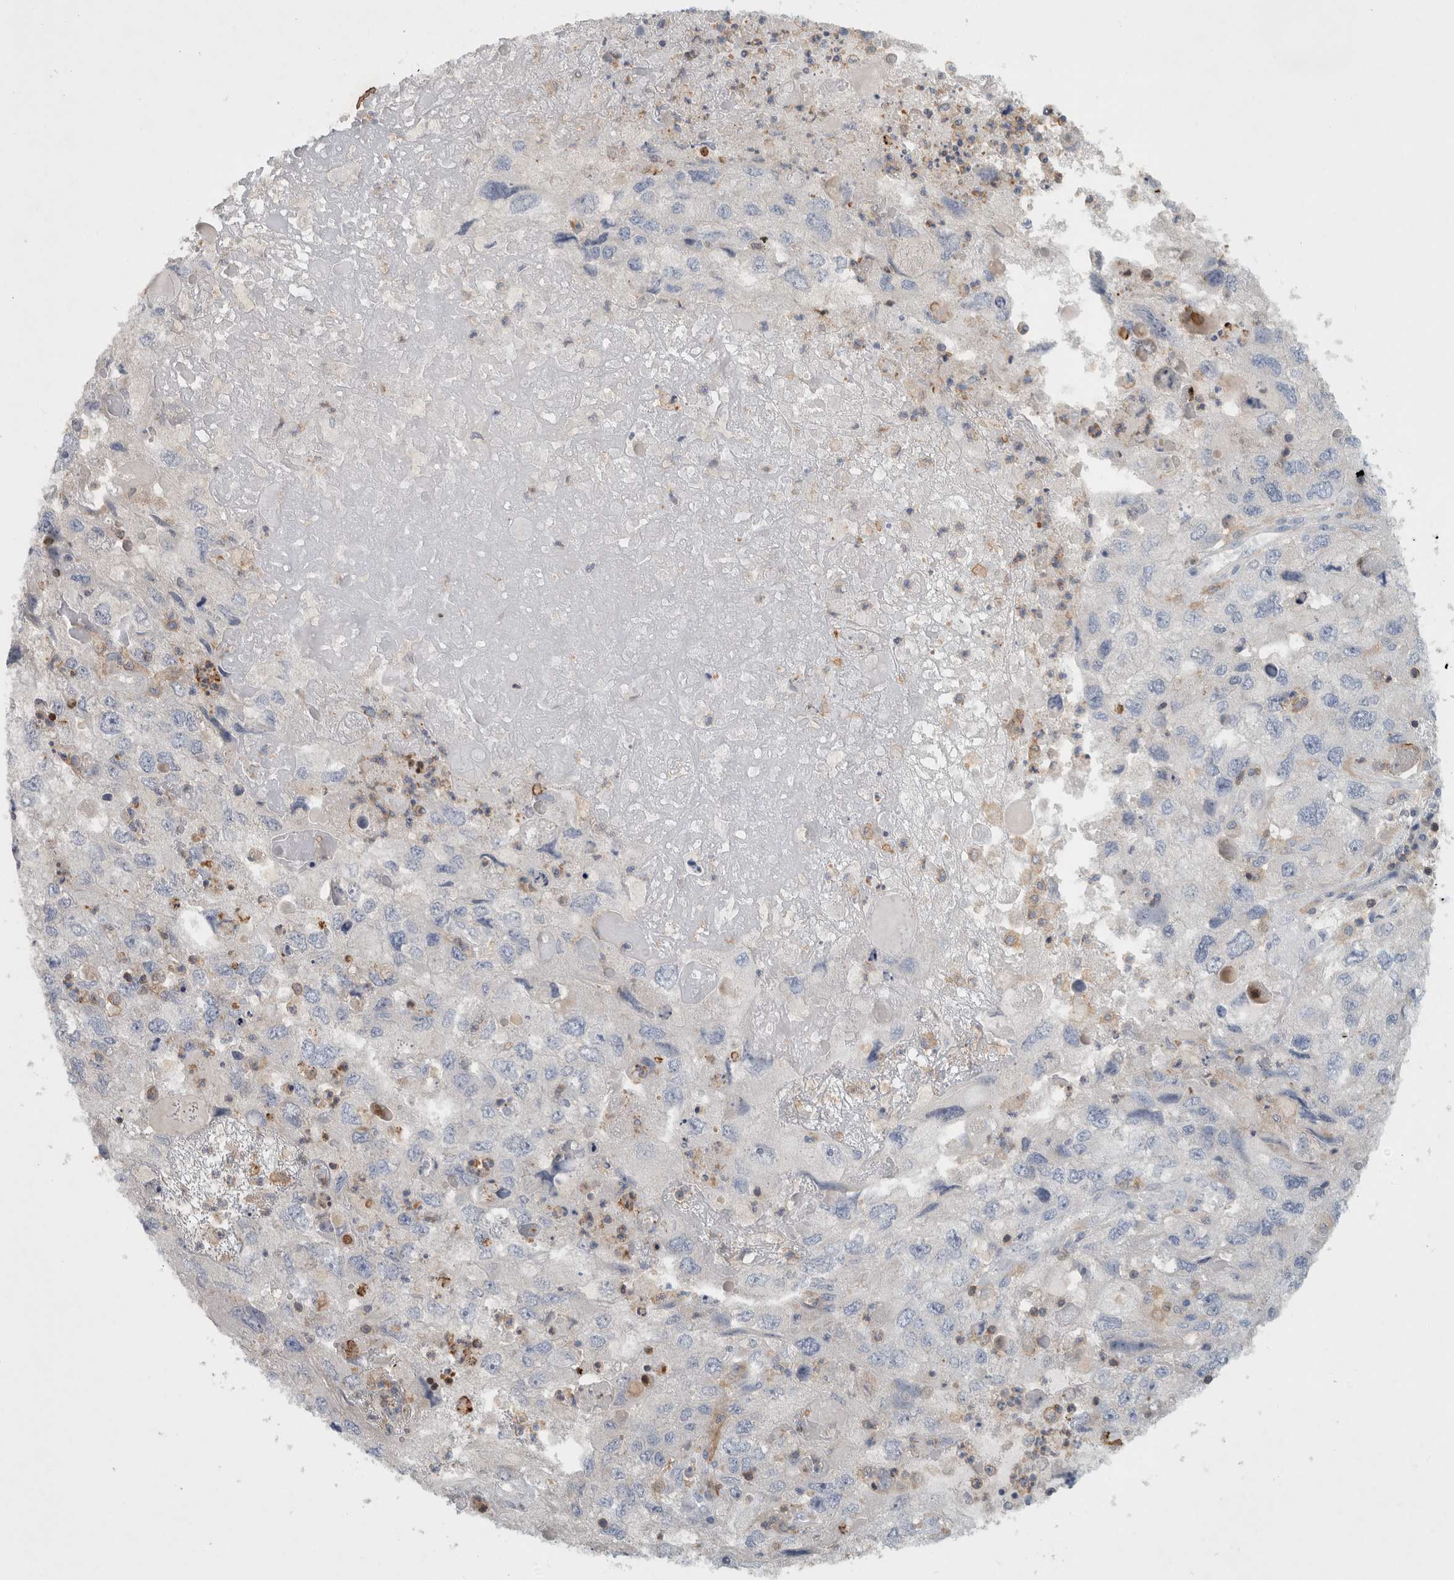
{"staining": {"intensity": "negative", "quantity": "none", "location": "none"}, "tissue": "endometrial cancer", "cell_type": "Tumor cells", "image_type": "cancer", "snomed": [{"axis": "morphology", "description": "Adenocarcinoma, NOS"}, {"axis": "topography", "description": "Endometrium"}], "caption": "High magnification brightfield microscopy of endometrial adenocarcinoma stained with DAB (brown) and counterstained with hematoxylin (blue): tumor cells show no significant positivity.", "gene": "GFRA2", "patient": {"sex": "female", "age": 49}}